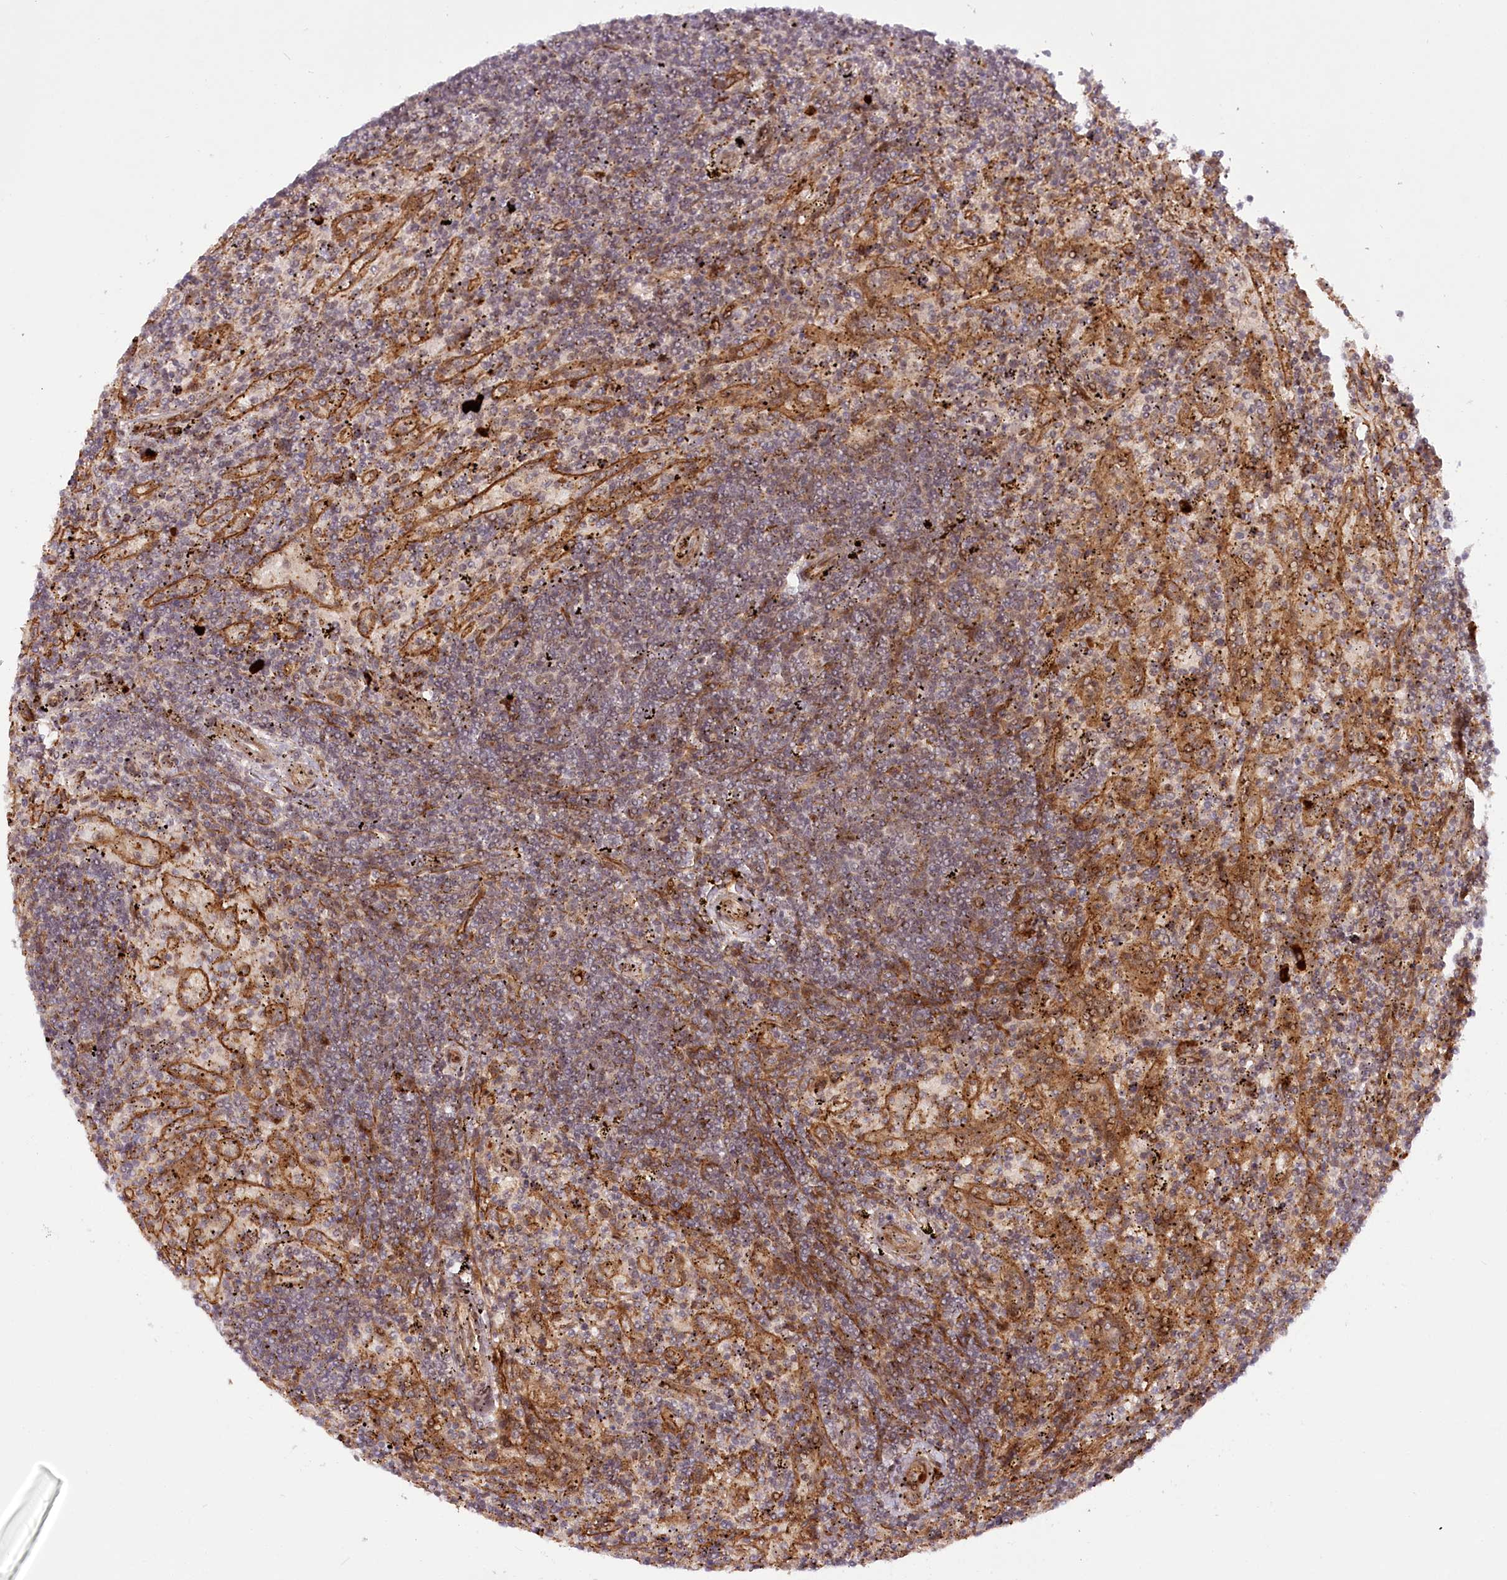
{"staining": {"intensity": "negative", "quantity": "none", "location": "none"}, "tissue": "lymphoma", "cell_type": "Tumor cells", "image_type": "cancer", "snomed": [{"axis": "morphology", "description": "Malignant lymphoma, non-Hodgkin's type, Low grade"}, {"axis": "topography", "description": "Spleen"}], "caption": "This is an immunohistochemistry micrograph of human malignant lymphoma, non-Hodgkin's type (low-grade). There is no staining in tumor cells.", "gene": "COPG1", "patient": {"sex": "male", "age": 76}}